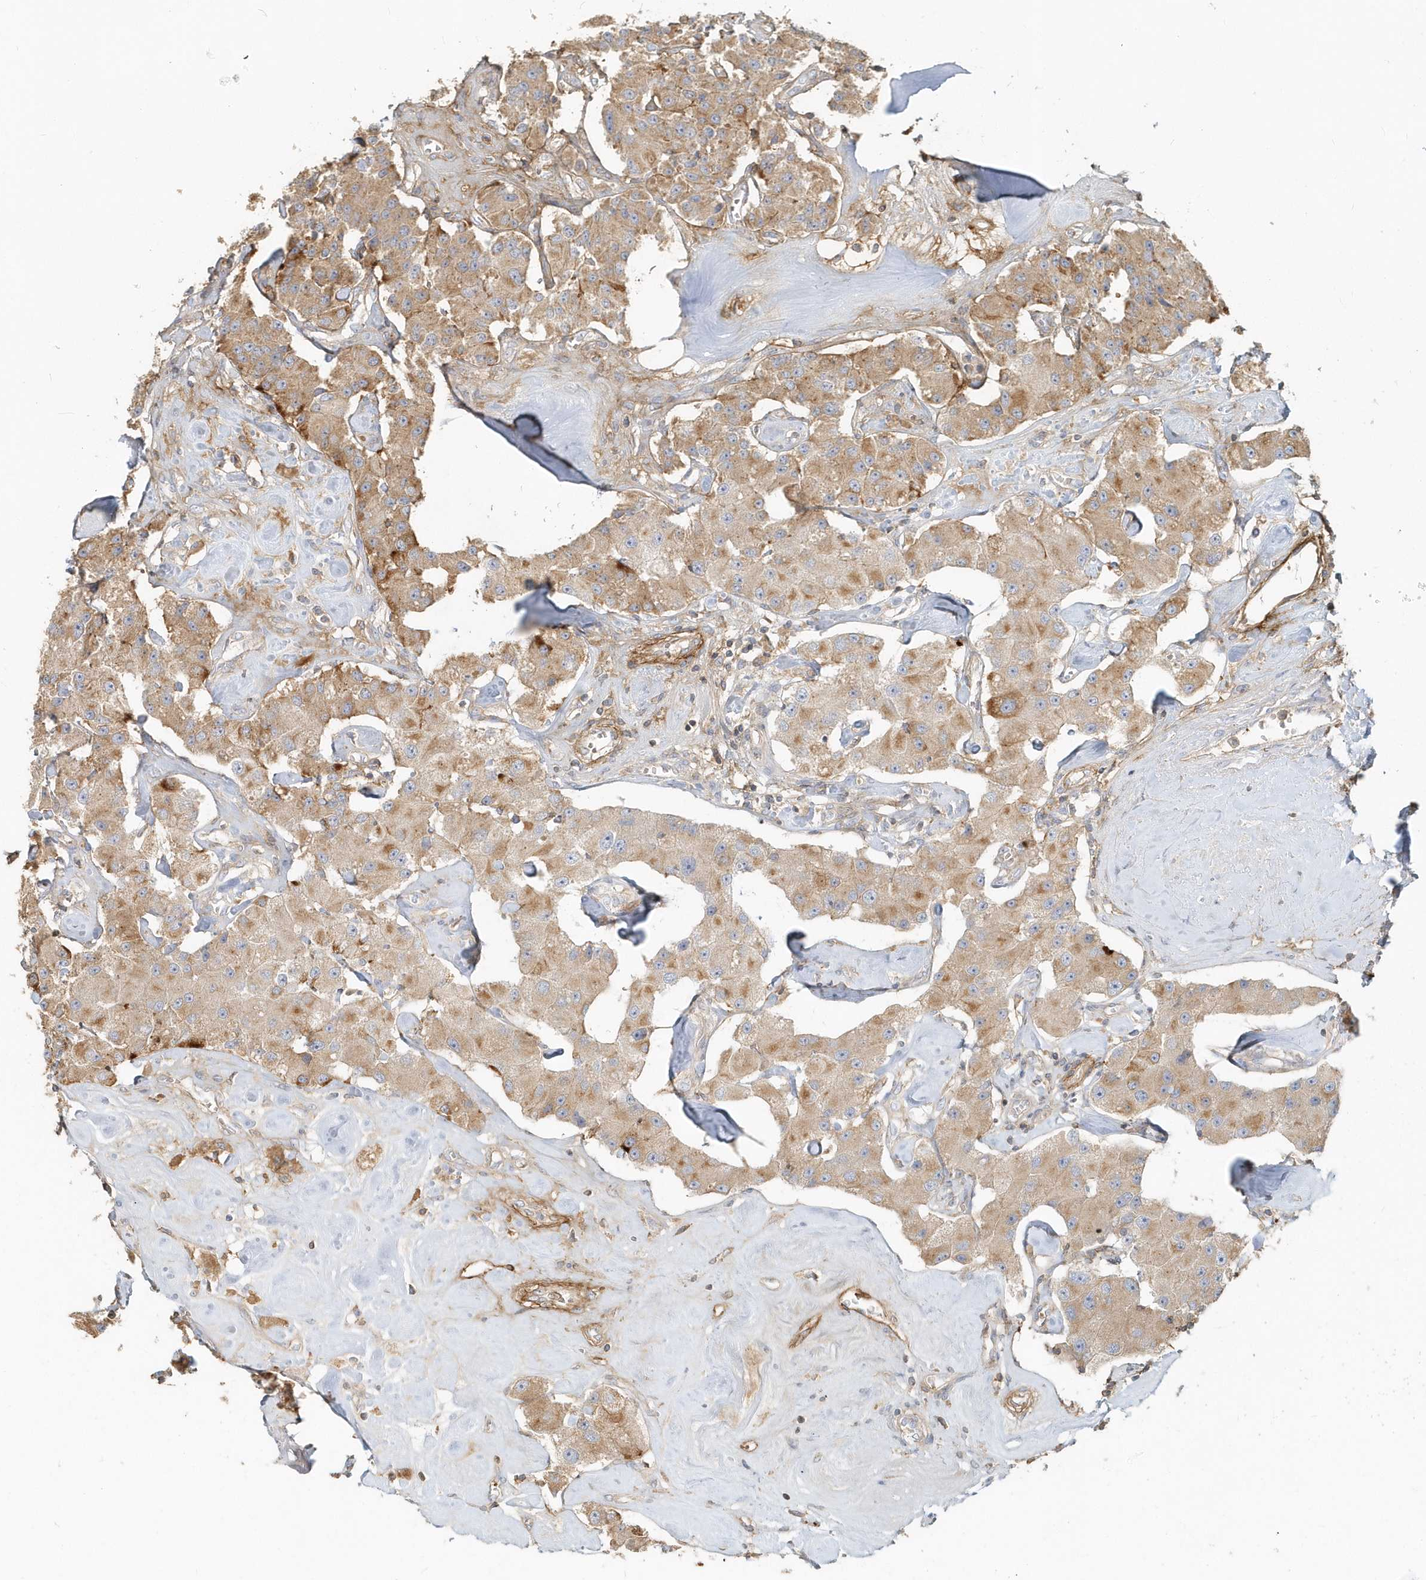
{"staining": {"intensity": "moderate", "quantity": ">75%", "location": "cytoplasmic/membranous"}, "tissue": "carcinoid", "cell_type": "Tumor cells", "image_type": "cancer", "snomed": [{"axis": "morphology", "description": "Carcinoid, malignant, NOS"}, {"axis": "topography", "description": "Pancreas"}], "caption": "The immunohistochemical stain labels moderate cytoplasmic/membranous expression in tumor cells of malignant carcinoid tissue.", "gene": "MMRN1", "patient": {"sex": "male", "age": 41}}